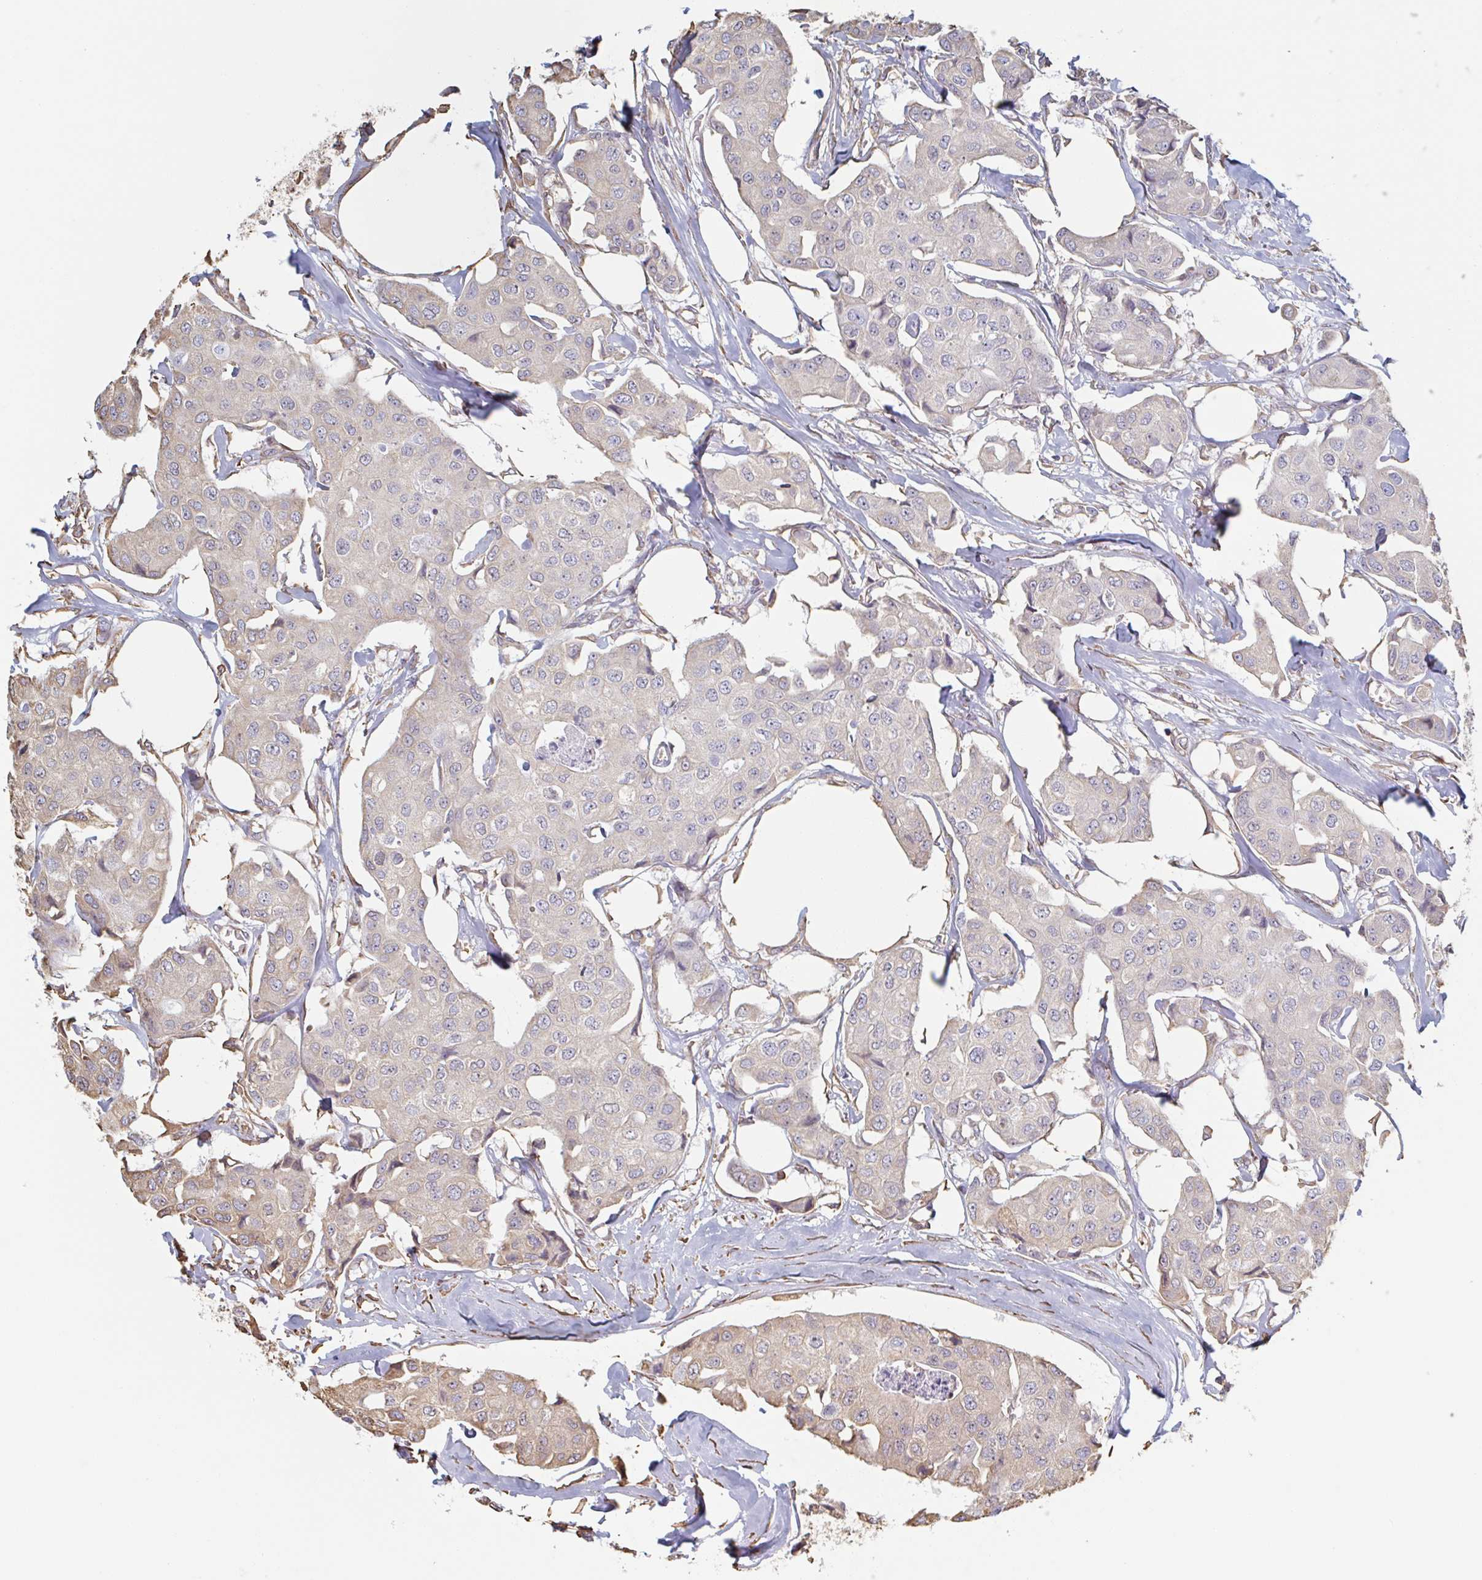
{"staining": {"intensity": "moderate", "quantity": "<25%", "location": "cytoplasmic/membranous"}, "tissue": "breast cancer", "cell_type": "Tumor cells", "image_type": "cancer", "snomed": [{"axis": "morphology", "description": "Duct carcinoma"}, {"axis": "topography", "description": "Breast"}, {"axis": "topography", "description": "Lymph node"}], "caption": "Immunohistochemical staining of breast cancer exhibits low levels of moderate cytoplasmic/membranous expression in approximately <25% of tumor cells.", "gene": "RAB5IF", "patient": {"sex": "female", "age": 80}}